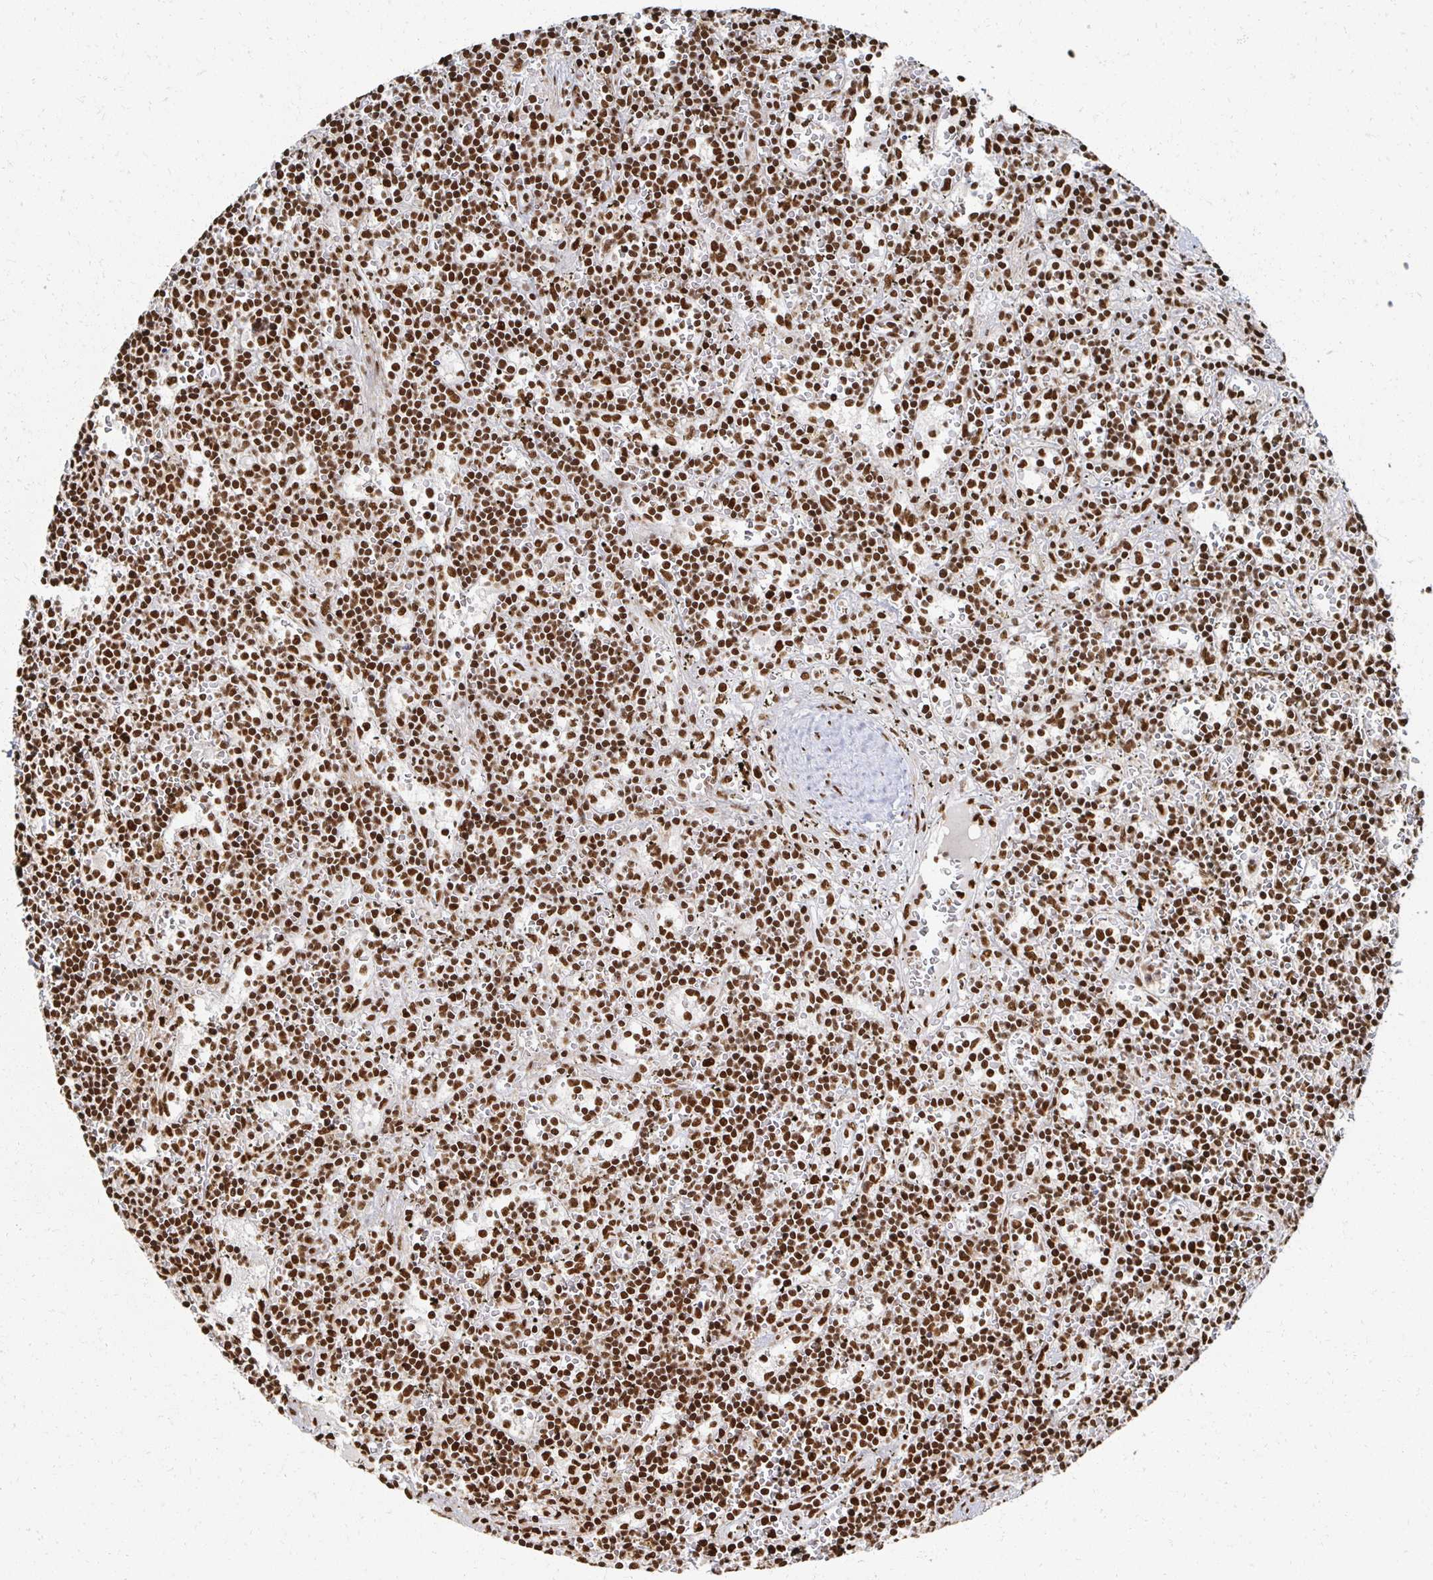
{"staining": {"intensity": "strong", "quantity": ">75%", "location": "nuclear"}, "tissue": "lymphoma", "cell_type": "Tumor cells", "image_type": "cancer", "snomed": [{"axis": "morphology", "description": "Malignant lymphoma, non-Hodgkin's type, Low grade"}, {"axis": "topography", "description": "Spleen"}], "caption": "Malignant lymphoma, non-Hodgkin's type (low-grade) stained with DAB IHC displays high levels of strong nuclear positivity in about >75% of tumor cells.", "gene": "RBBP7", "patient": {"sex": "male", "age": 60}}